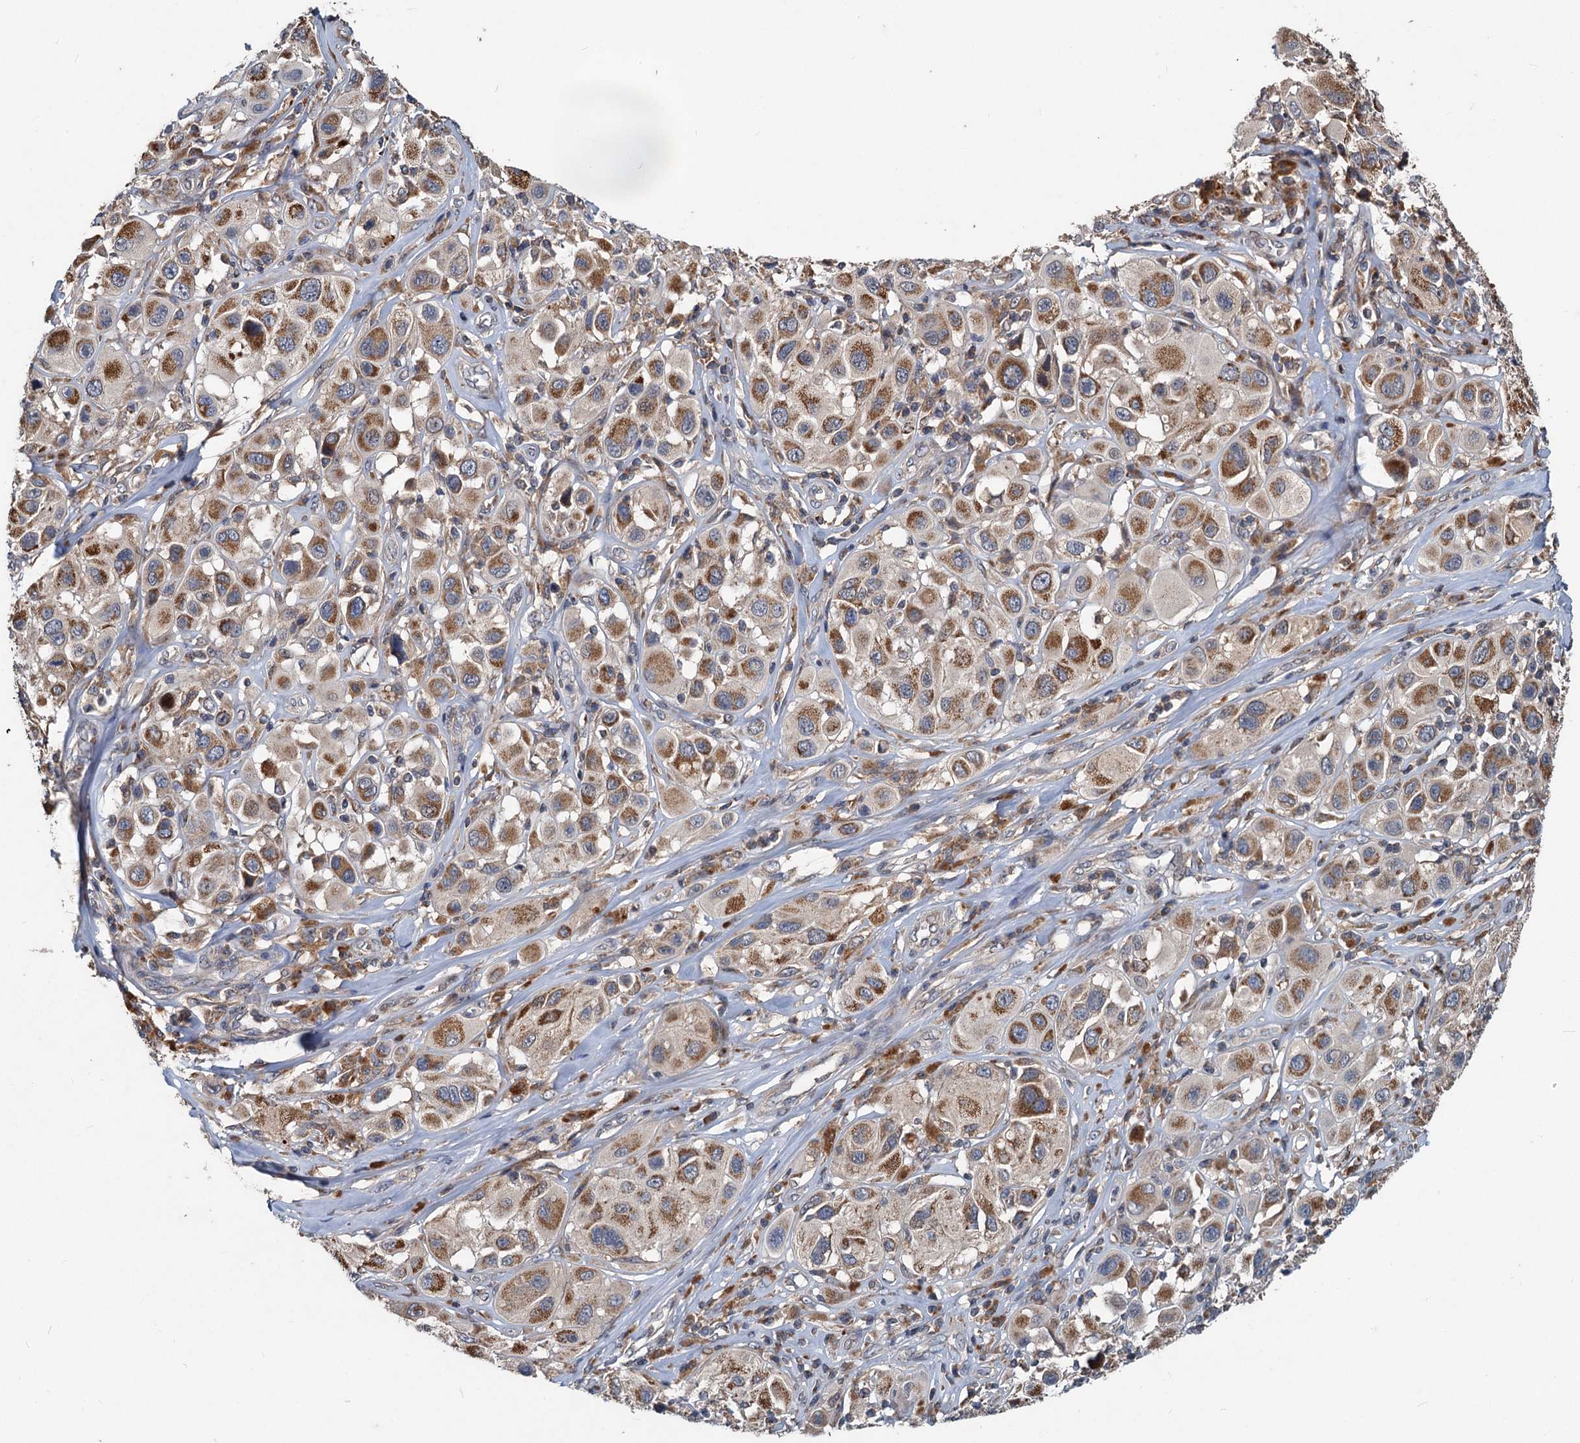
{"staining": {"intensity": "moderate", "quantity": ">75%", "location": "cytoplasmic/membranous"}, "tissue": "melanoma", "cell_type": "Tumor cells", "image_type": "cancer", "snomed": [{"axis": "morphology", "description": "Malignant melanoma, Metastatic site"}, {"axis": "topography", "description": "Skin"}], "caption": "Brown immunohistochemical staining in malignant melanoma (metastatic site) exhibits moderate cytoplasmic/membranous staining in approximately >75% of tumor cells.", "gene": "OTUB1", "patient": {"sex": "male", "age": 41}}